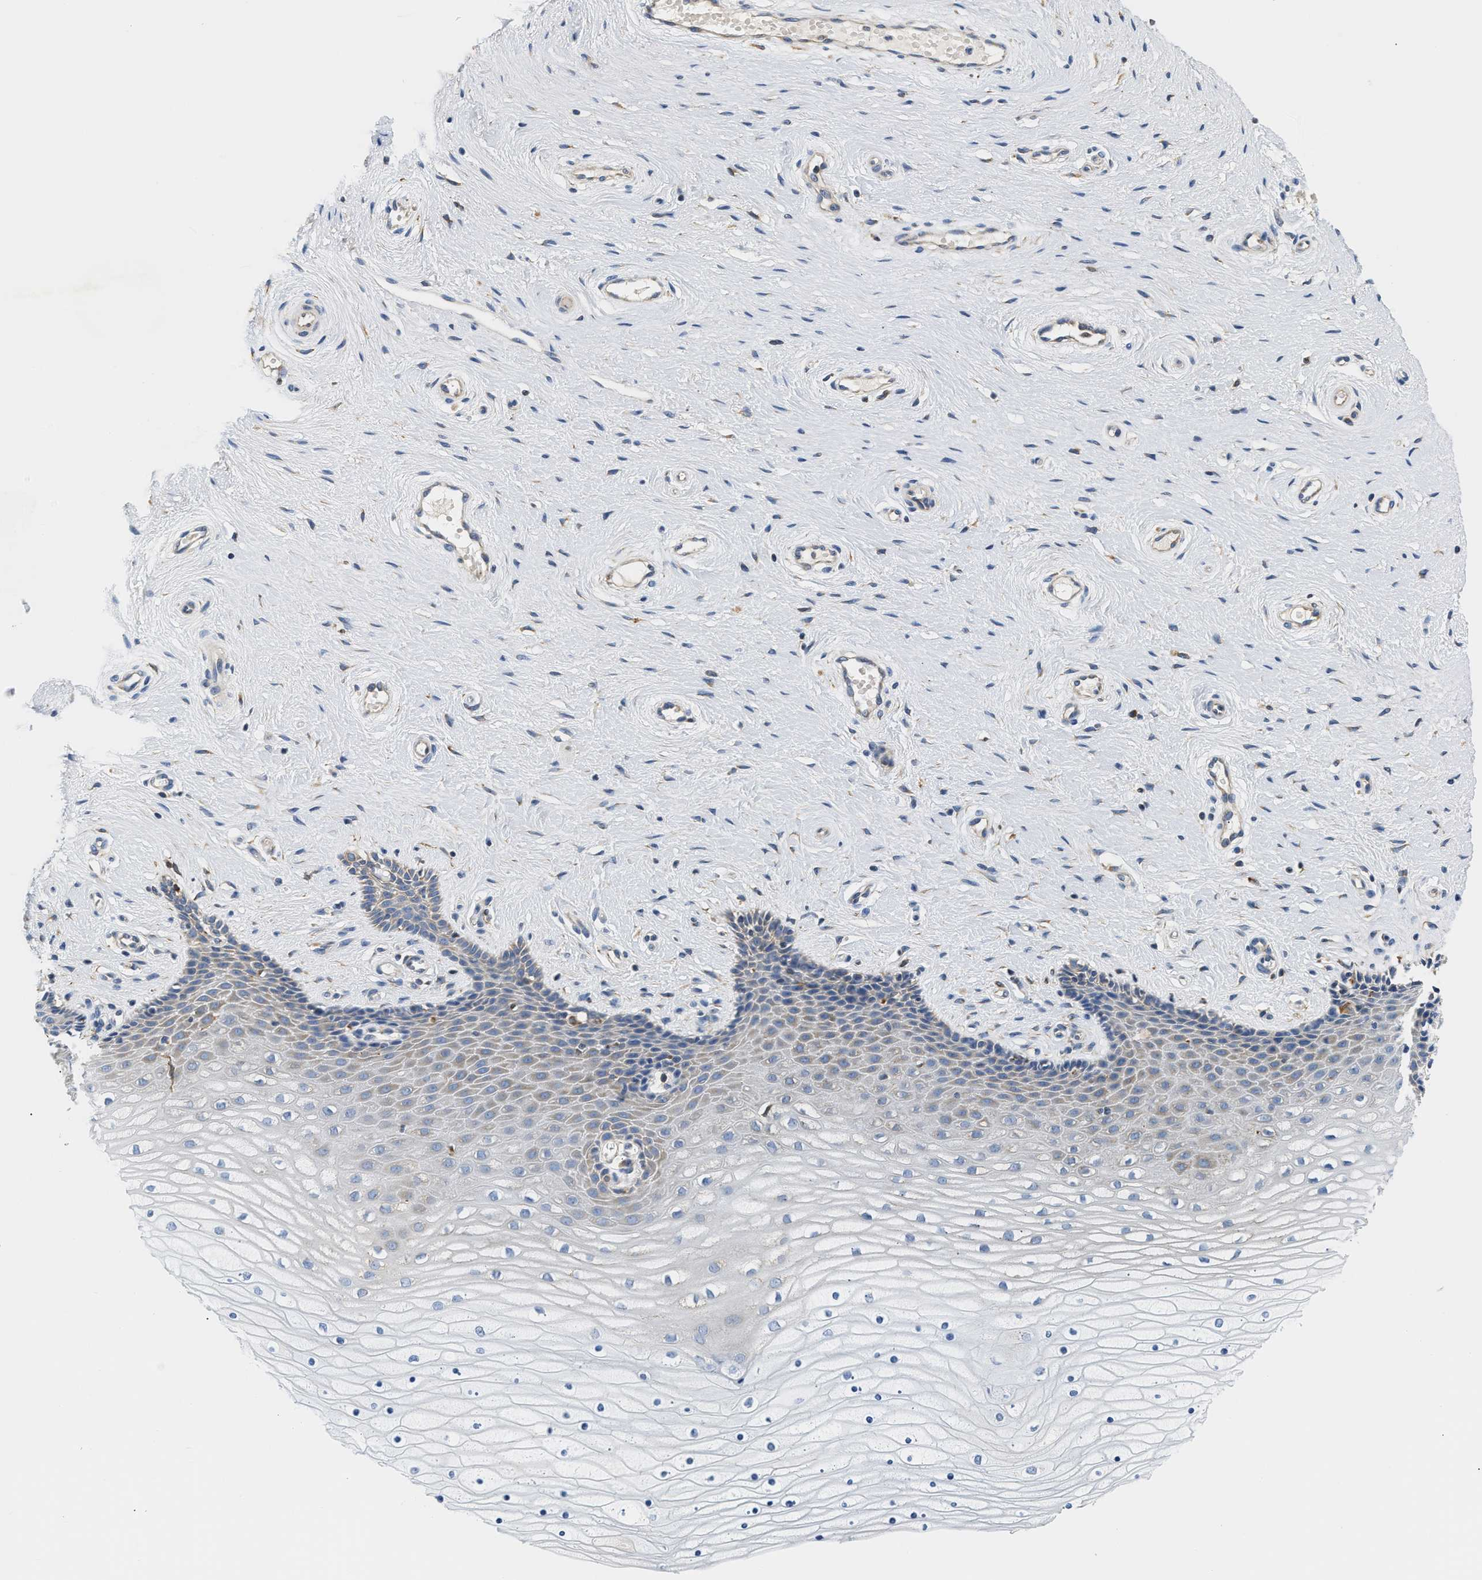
{"staining": {"intensity": "weak", "quantity": "<25%", "location": "cytoplasmic/membranous"}, "tissue": "cervix", "cell_type": "Squamous epithelial cells", "image_type": "normal", "snomed": [{"axis": "morphology", "description": "Normal tissue, NOS"}, {"axis": "topography", "description": "Cervix"}], "caption": "DAB immunohistochemical staining of unremarkable cervix demonstrates no significant positivity in squamous epithelial cells. Brightfield microscopy of immunohistochemistry (IHC) stained with DAB (brown) and hematoxylin (blue), captured at high magnification.", "gene": "HDHD3", "patient": {"sex": "female", "age": 39}}